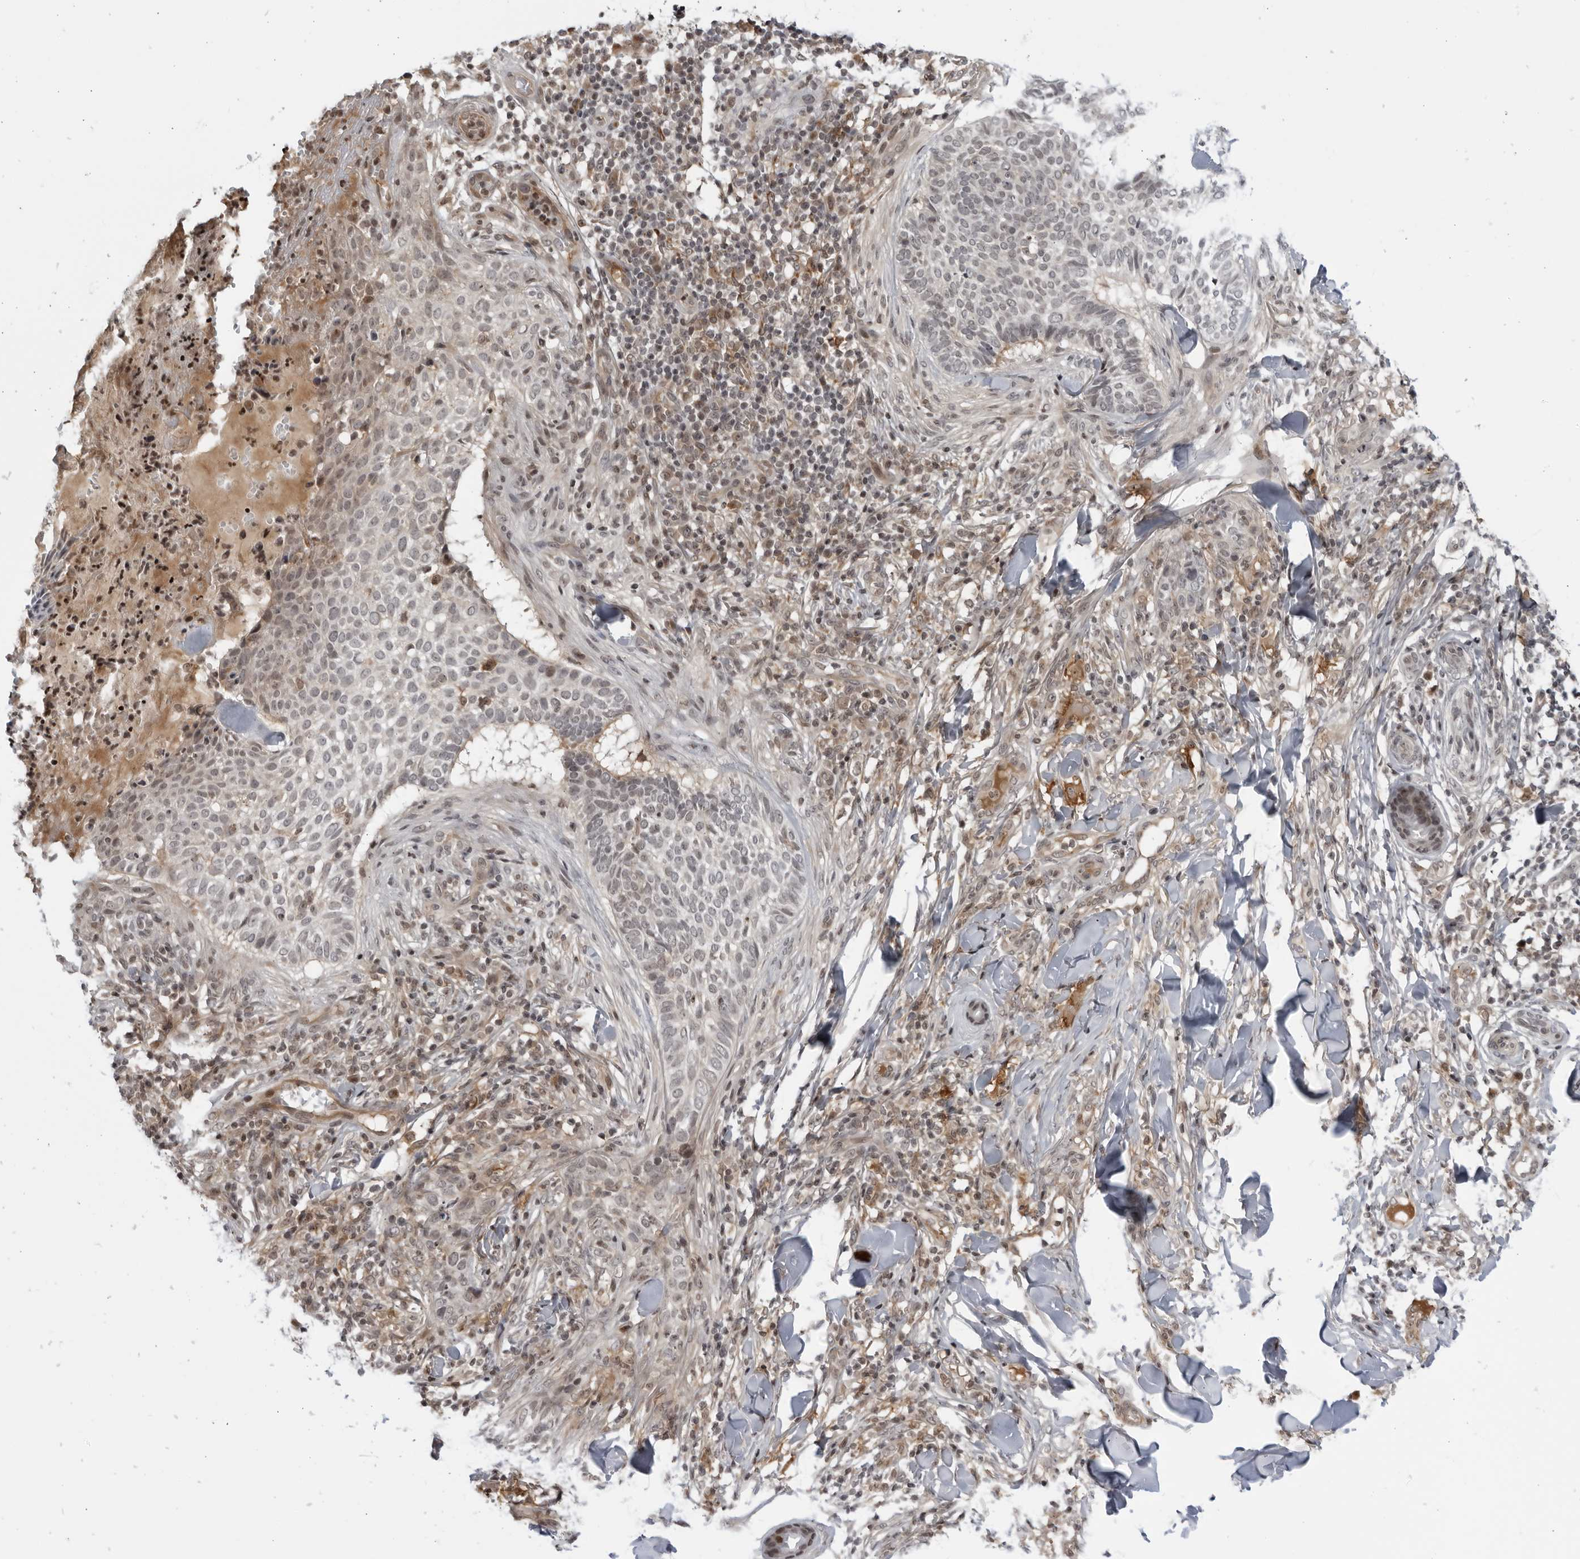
{"staining": {"intensity": "weak", "quantity": "<25%", "location": "nuclear"}, "tissue": "skin cancer", "cell_type": "Tumor cells", "image_type": "cancer", "snomed": [{"axis": "morphology", "description": "Normal tissue, NOS"}, {"axis": "morphology", "description": "Basal cell carcinoma"}, {"axis": "topography", "description": "Skin"}], "caption": "The immunohistochemistry (IHC) histopathology image has no significant staining in tumor cells of skin basal cell carcinoma tissue.", "gene": "DTL", "patient": {"sex": "male", "age": 67}}